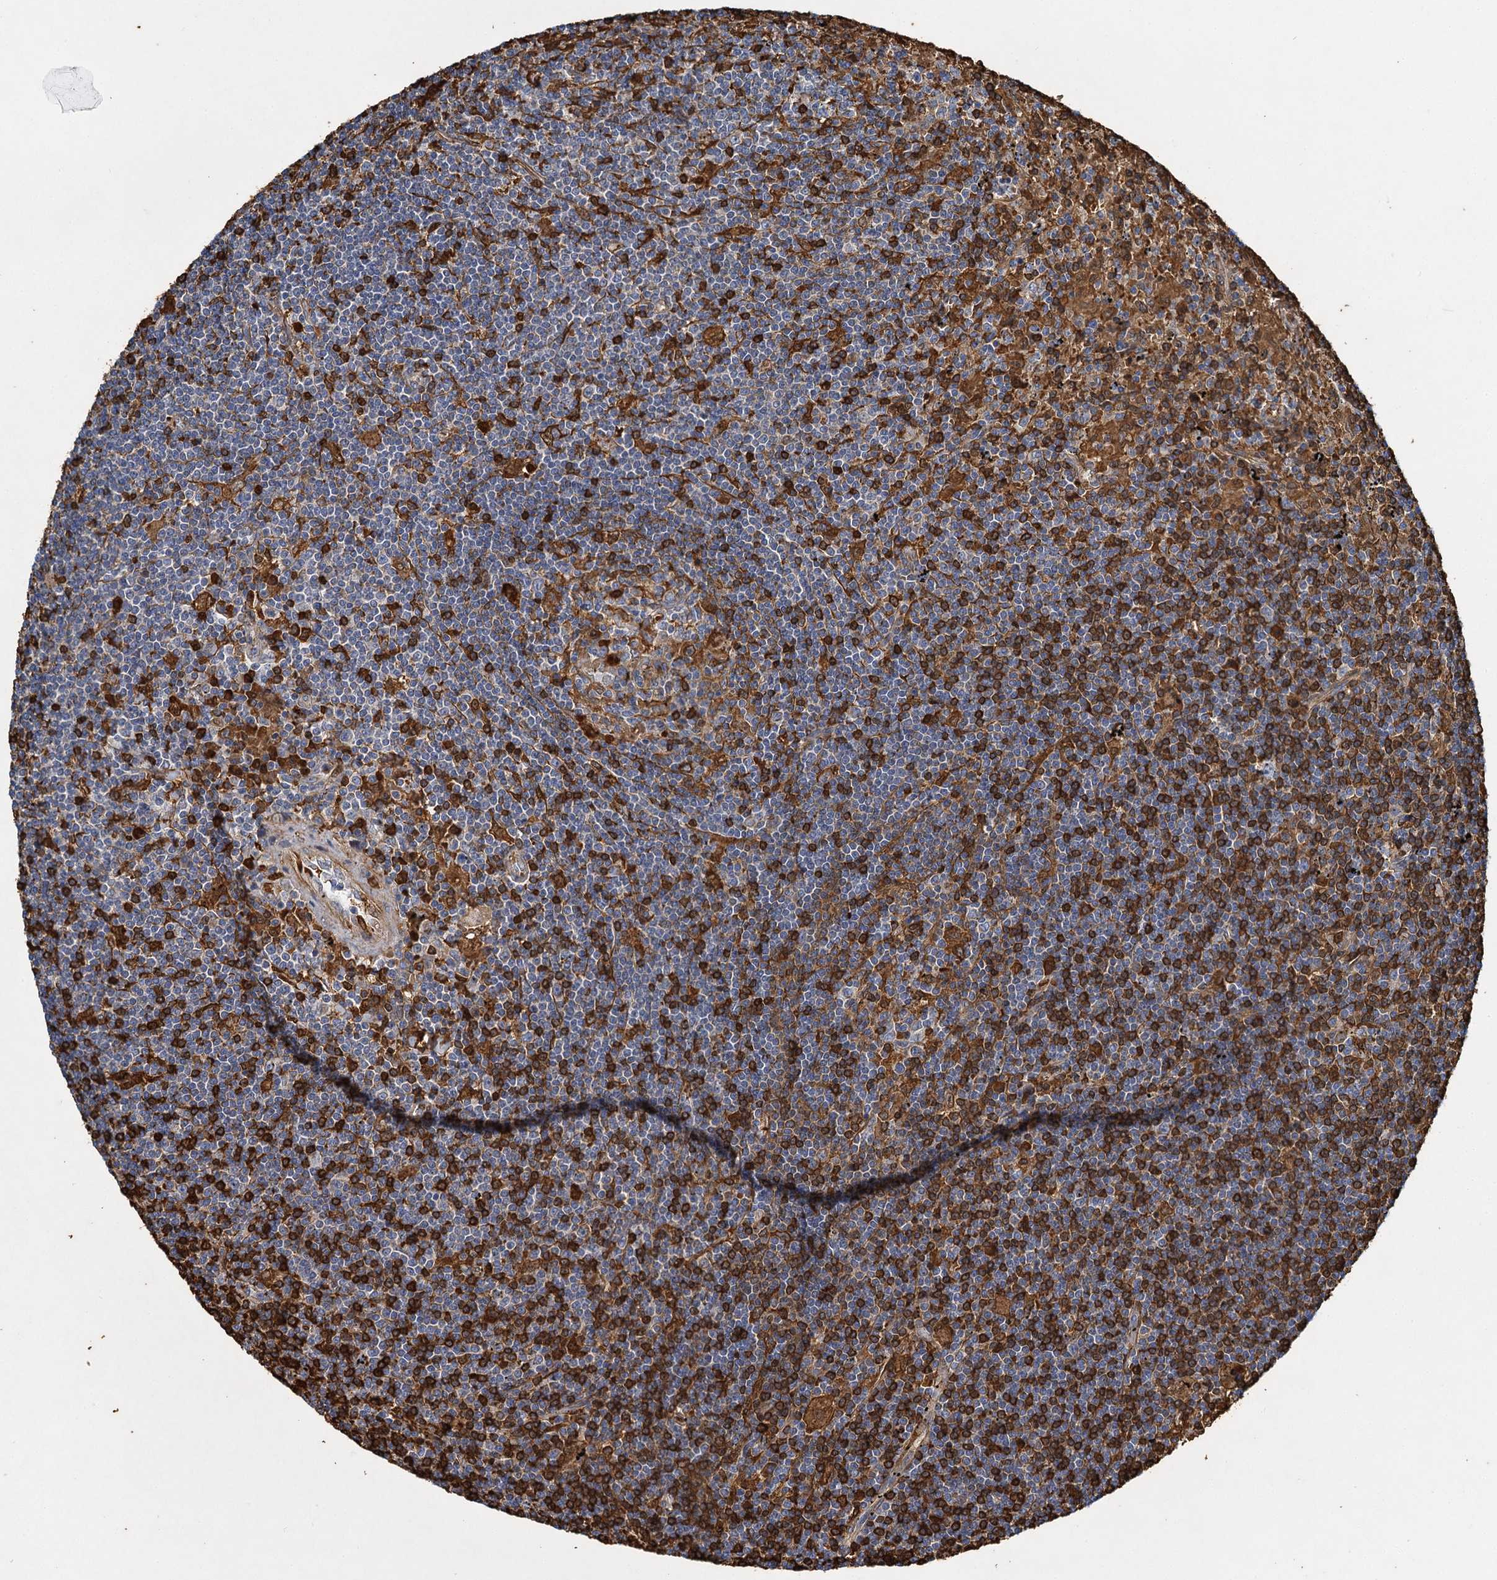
{"staining": {"intensity": "strong", "quantity": "25%-75%", "location": "cytoplasmic/membranous"}, "tissue": "lymphoma", "cell_type": "Tumor cells", "image_type": "cancer", "snomed": [{"axis": "morphology", "description": "Malignant lymphoma, non-Hodgkin's type, Low grade"}, {"axis": "topography", "description": "Spleen"}], "caption": "Human malignant lymphoma, non-Hodgkin's type (low-grade) stained with a brown dye exhibits strong cytoplasmic/membranous positive expression in about 25%-75% of tumor cells.", "gene": "BCS1L", "patient": {"sex": "male", "age": 76}}